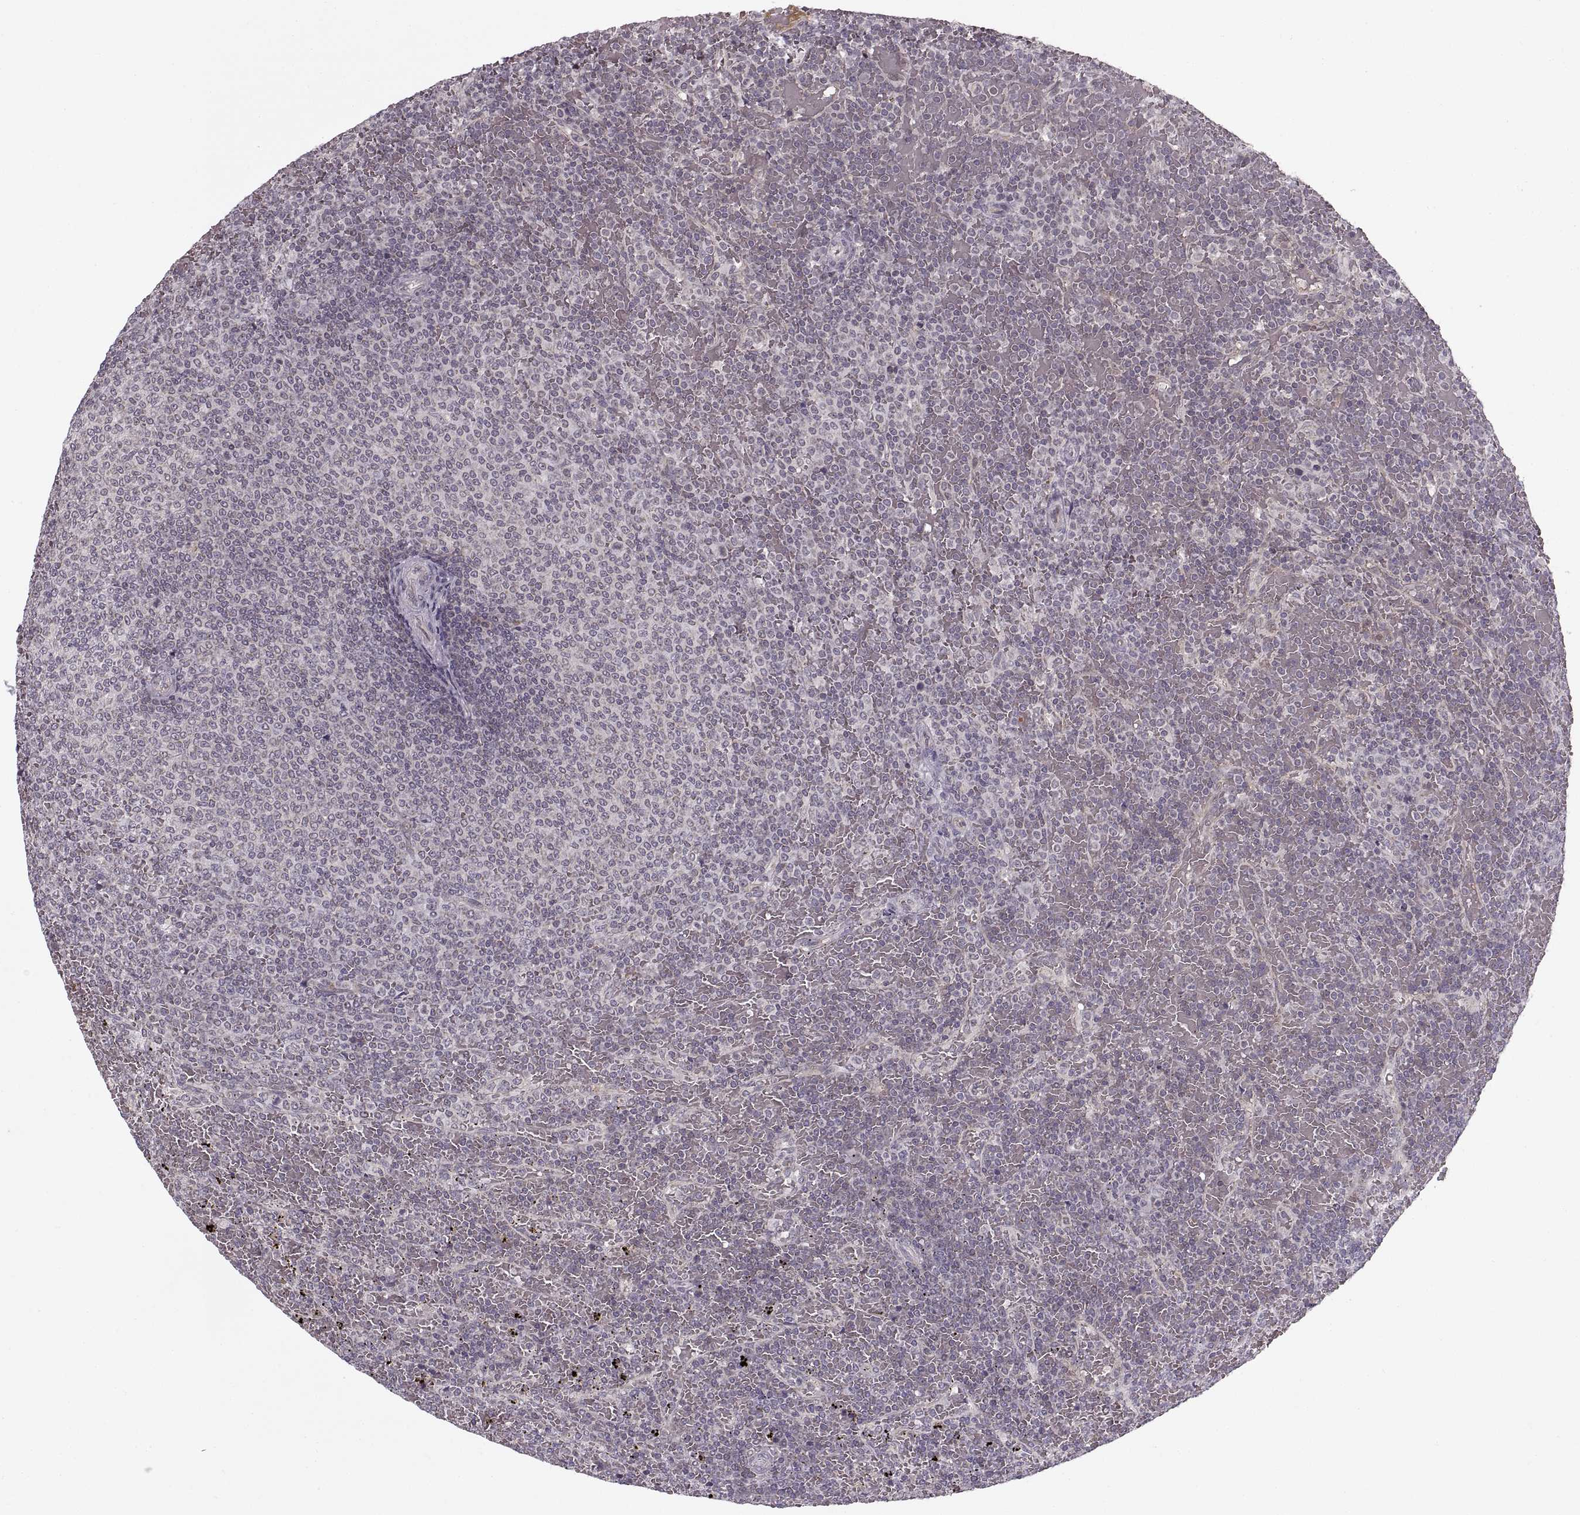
{"staining": {"intensity": "negative", "quantity": "none", "location": "none"}, "tissue": "lymphoma", "cell_type": "Tumor cells", "image_type": "cancer", "snomed": [{"axis": "morphology", "description": "Malignant lymphoma, non-Hodgkin's type, Low grade"}, {"axis": "topography", "description": "Spleen"}], "caption": "Immunohistochemistry (IHC) of human malignant lymphoma, non-Hodgkin's type (low-grade) reveals no expression in tumor cells.", "gene": "ASIC3", "patient": {"sex": "female", "age": 77}}